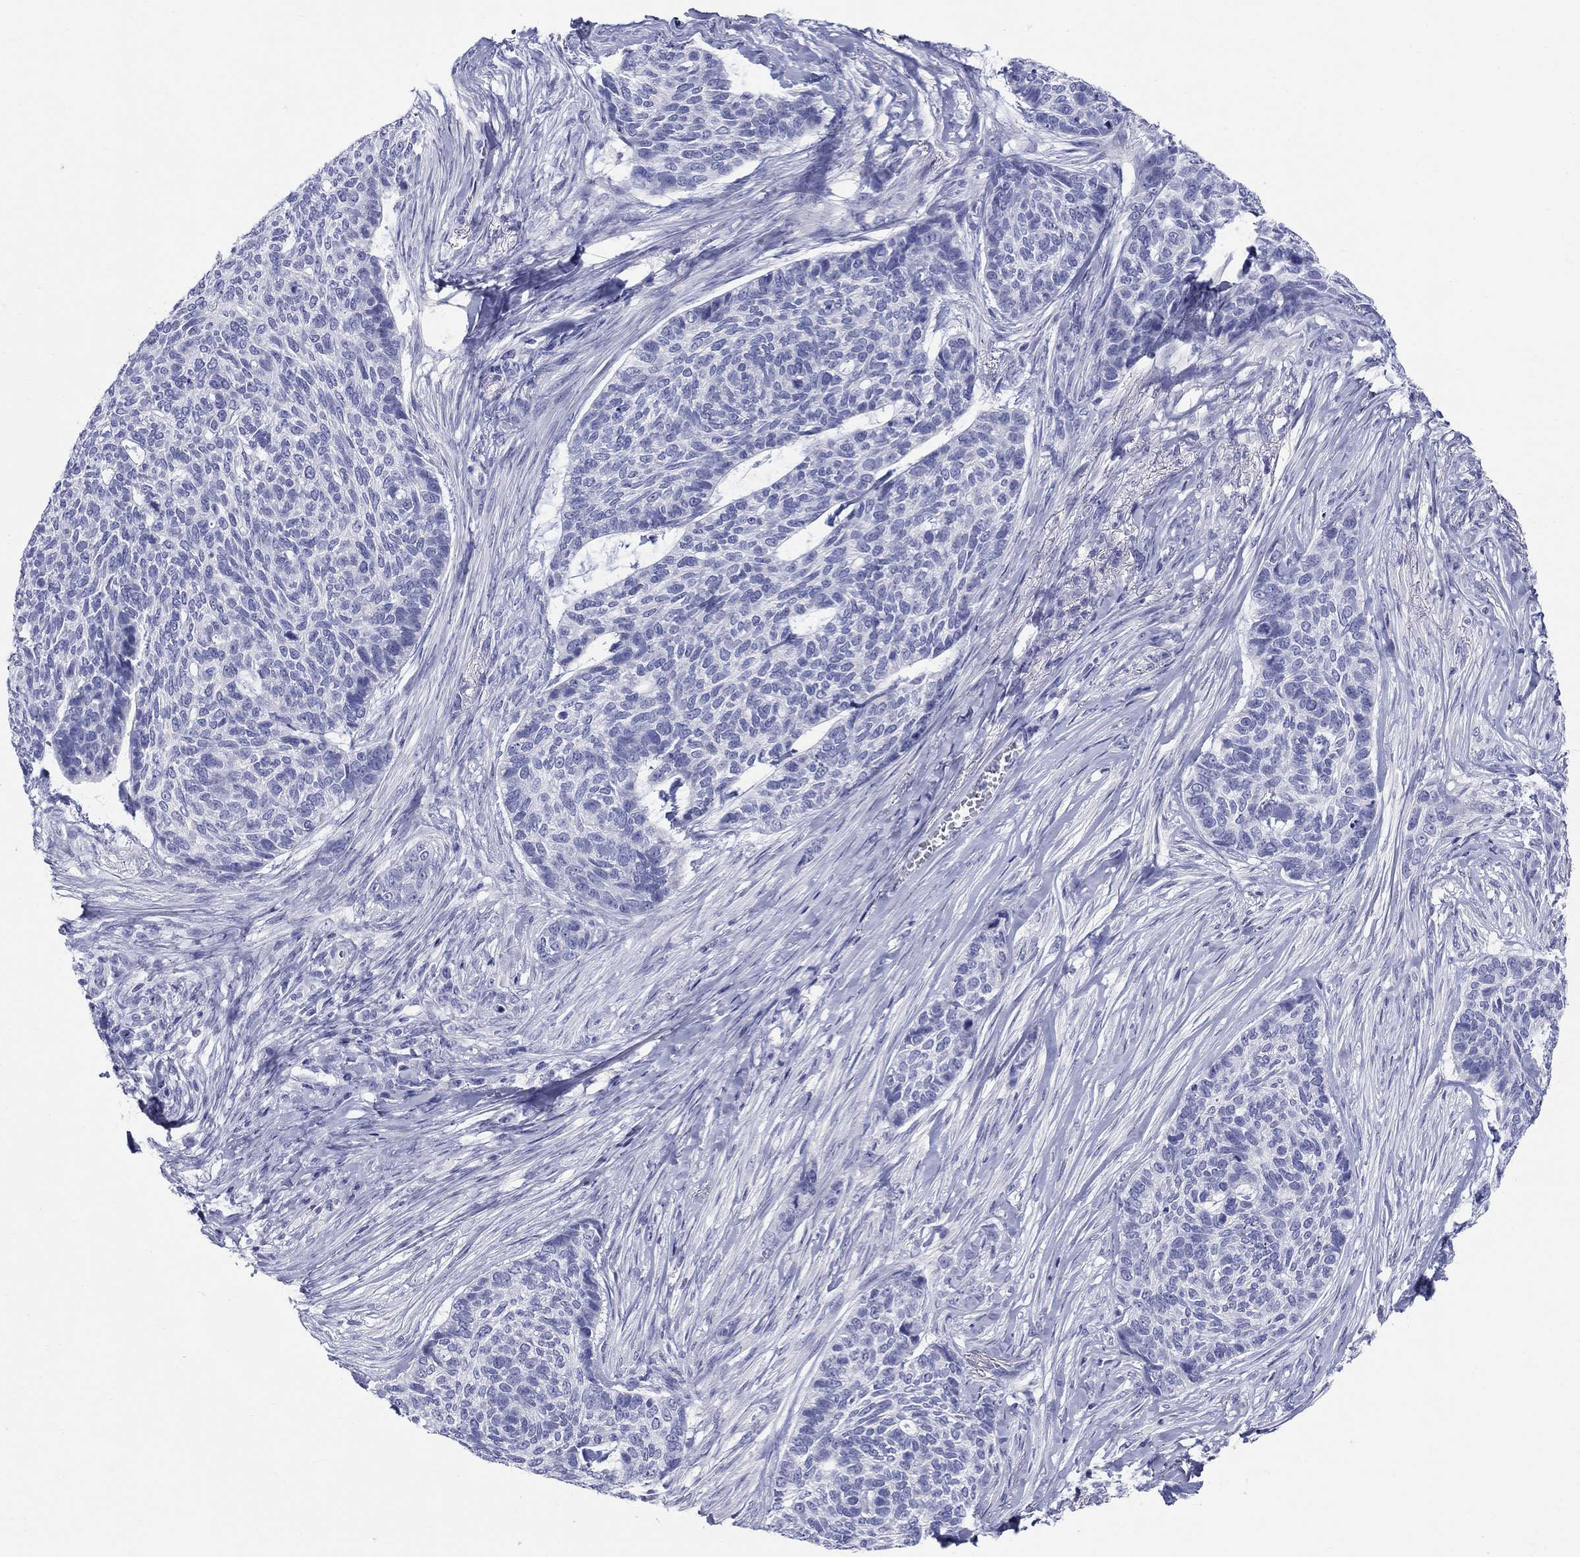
{"staining": {"intensity": "negative", "quantity": "none", "location": "none"}, "tissue": "skin cancer", "cell_type": "Tumor cells", "image_type": "cancer", "snomed": [{"axis": "morphology", "description": "Basal cell carcinoma"}, {"axis": "topography", "description": "Skin"}], "caption": "Immunohistochemistry (IHC) of human basal cell carcinoma (skin) displays no expression in tumor cells.", "gene": "LAMP5", "patient": {"sex": "female", "age": 69}}